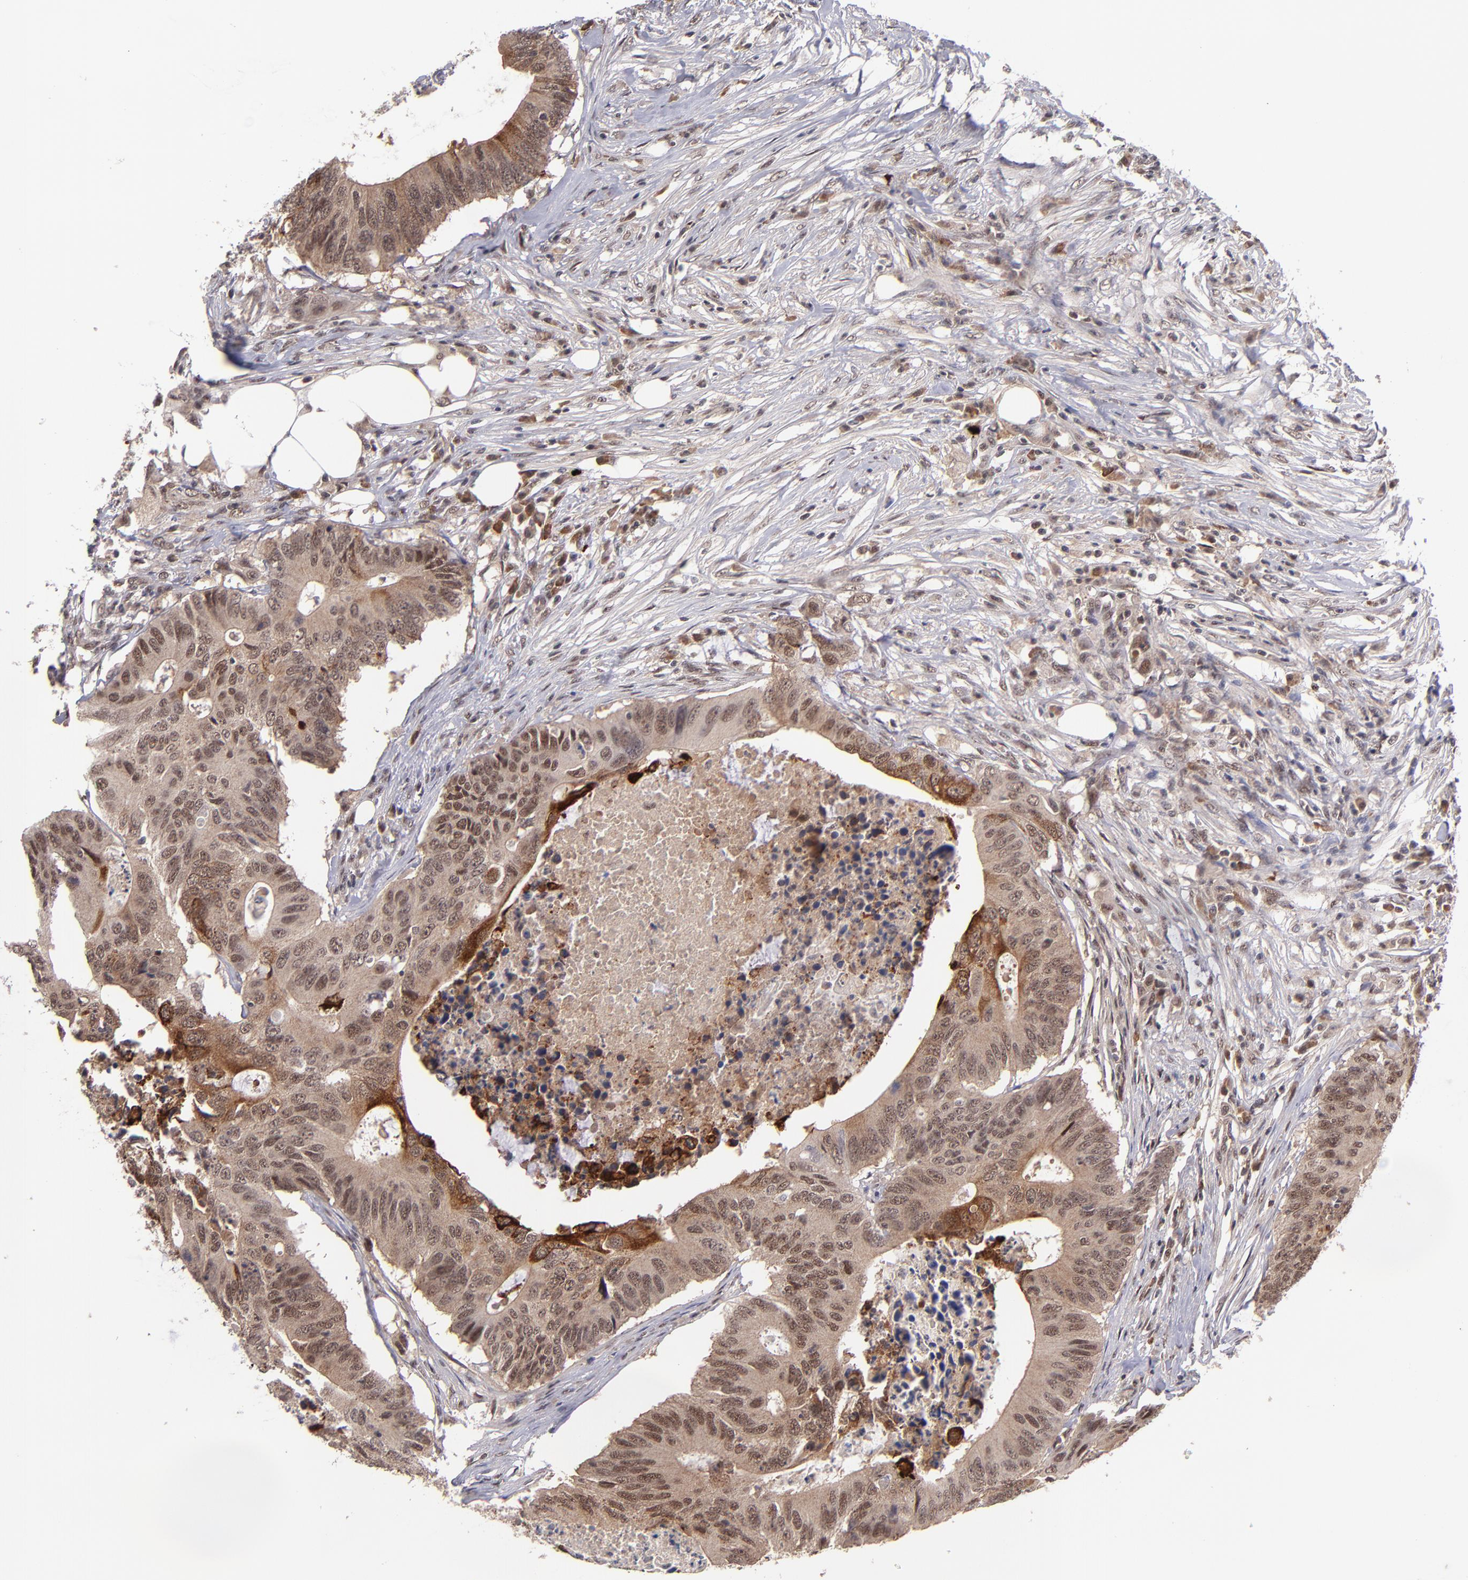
{"staining": {"intensity": "moderate", "quantity": ">75%", "location": "cytoplasmic/membranous,nuclear"}, "tissue": "colorectal cancer", "cell_type": "Tumor cells", "image_type": "cancer", "snomed": [{"axis": "morphology", "description": "Adenocarcinoma, NOS"}, {"axis": "topography", "description": "Colon"}], "caption": "Protein expression analysis of adenocarcinoma (colorectal) exhibits moderate cytoplasmic/membranous and nuclear positivity in approximately >75% of tumor cells.", "gene": "EP300", "patient": {"sex": "male", "age": 71}}